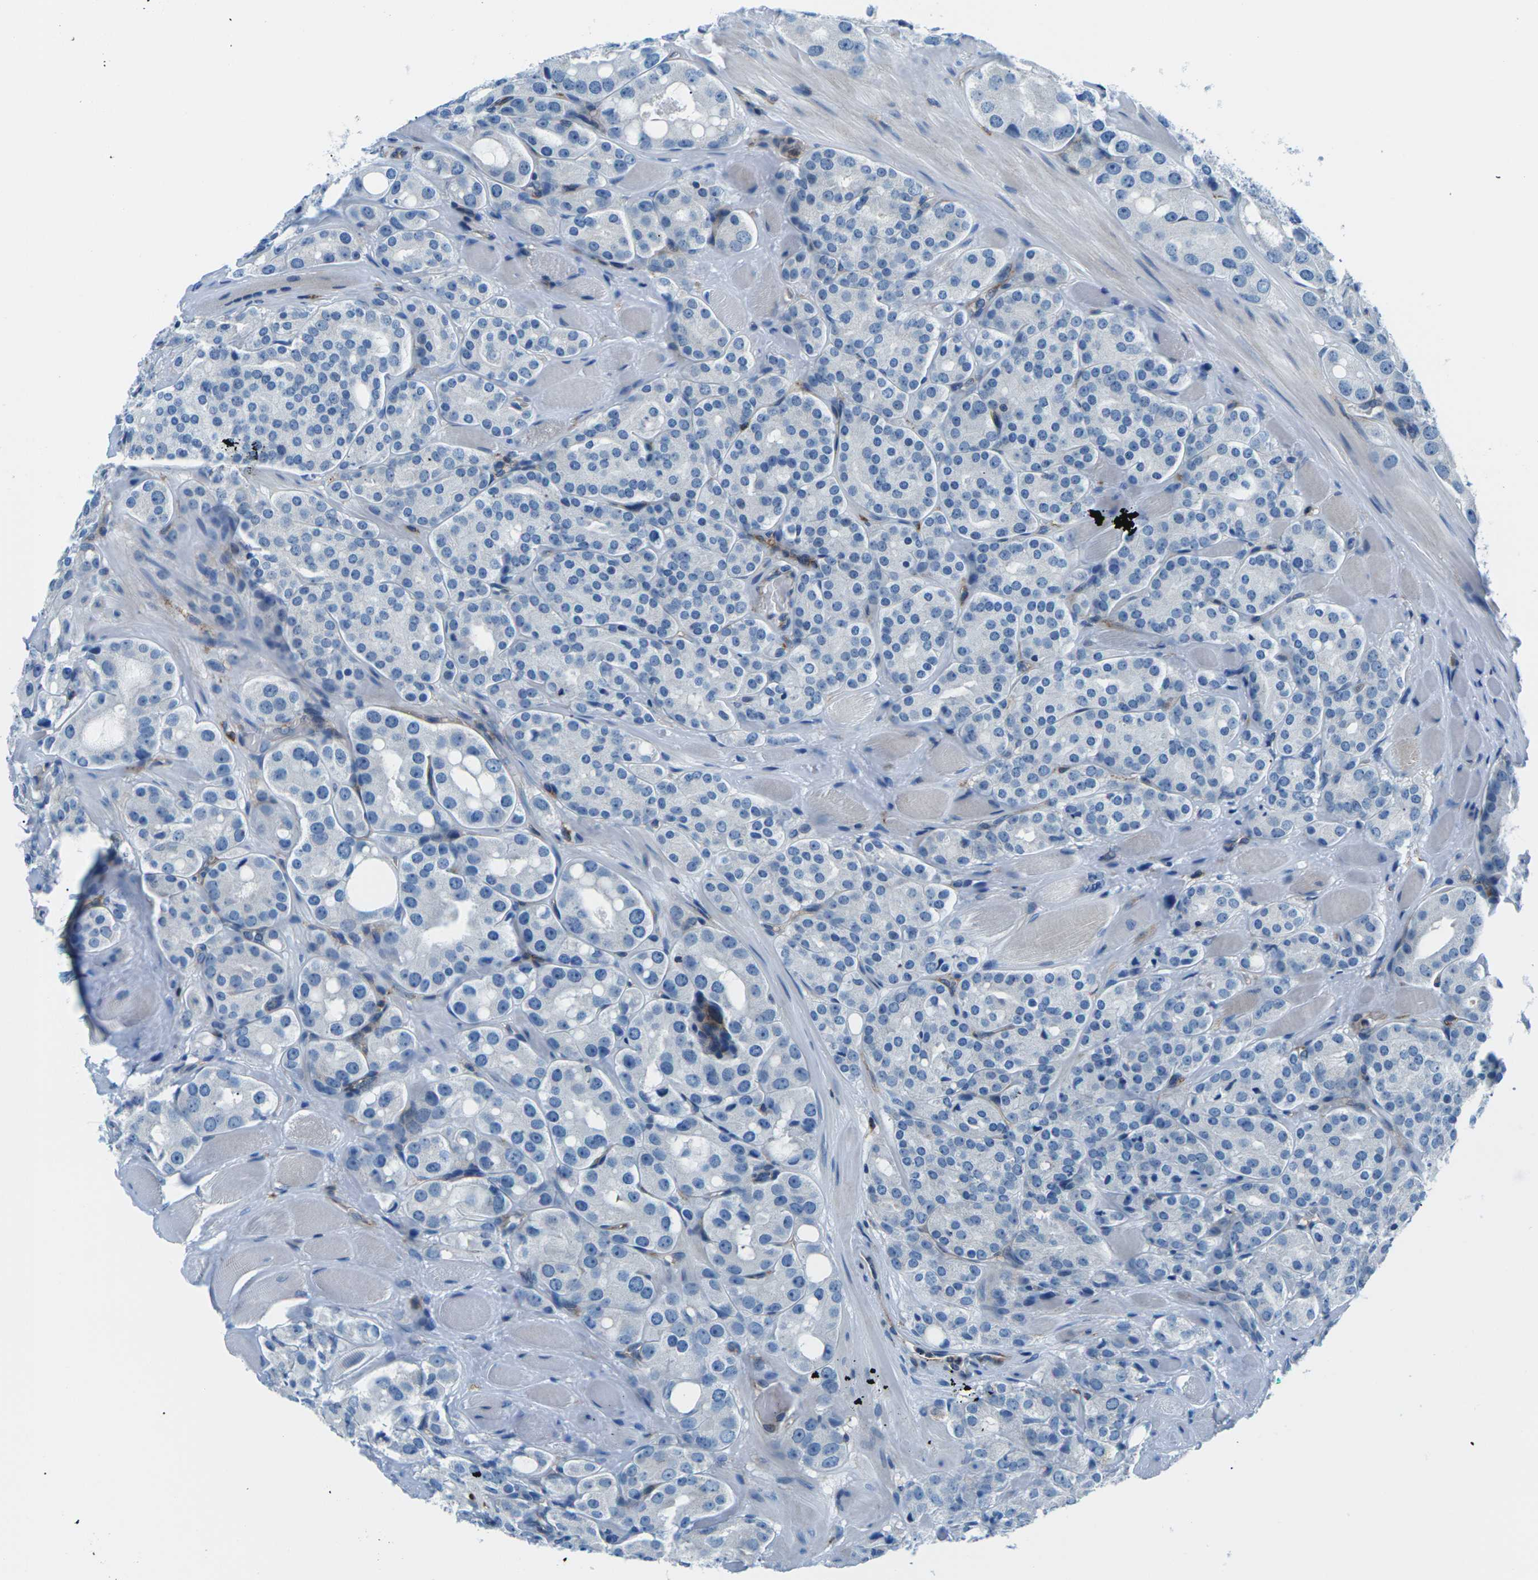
{"staining": {"intensity": "negative", "quantity": "none", "location": "none"}, "tissue": "prostate cancer", "cell_type": "Tumor cells", "image_type": "cancer", "snomed": [{"axis": "morphology", "description": "Adenocarcinoma, High grade"}, {"axis": "topography", "description": "Prostate"}], "caption": "Tumor cells show no significant expression in prostate cancer. (DAB (3,3'-diaminobenzidine) IHC visualized using brightfield microscopy, high magnification).", "gene": "SOCS4", "patient": {"sex": "male", "age": 65}}